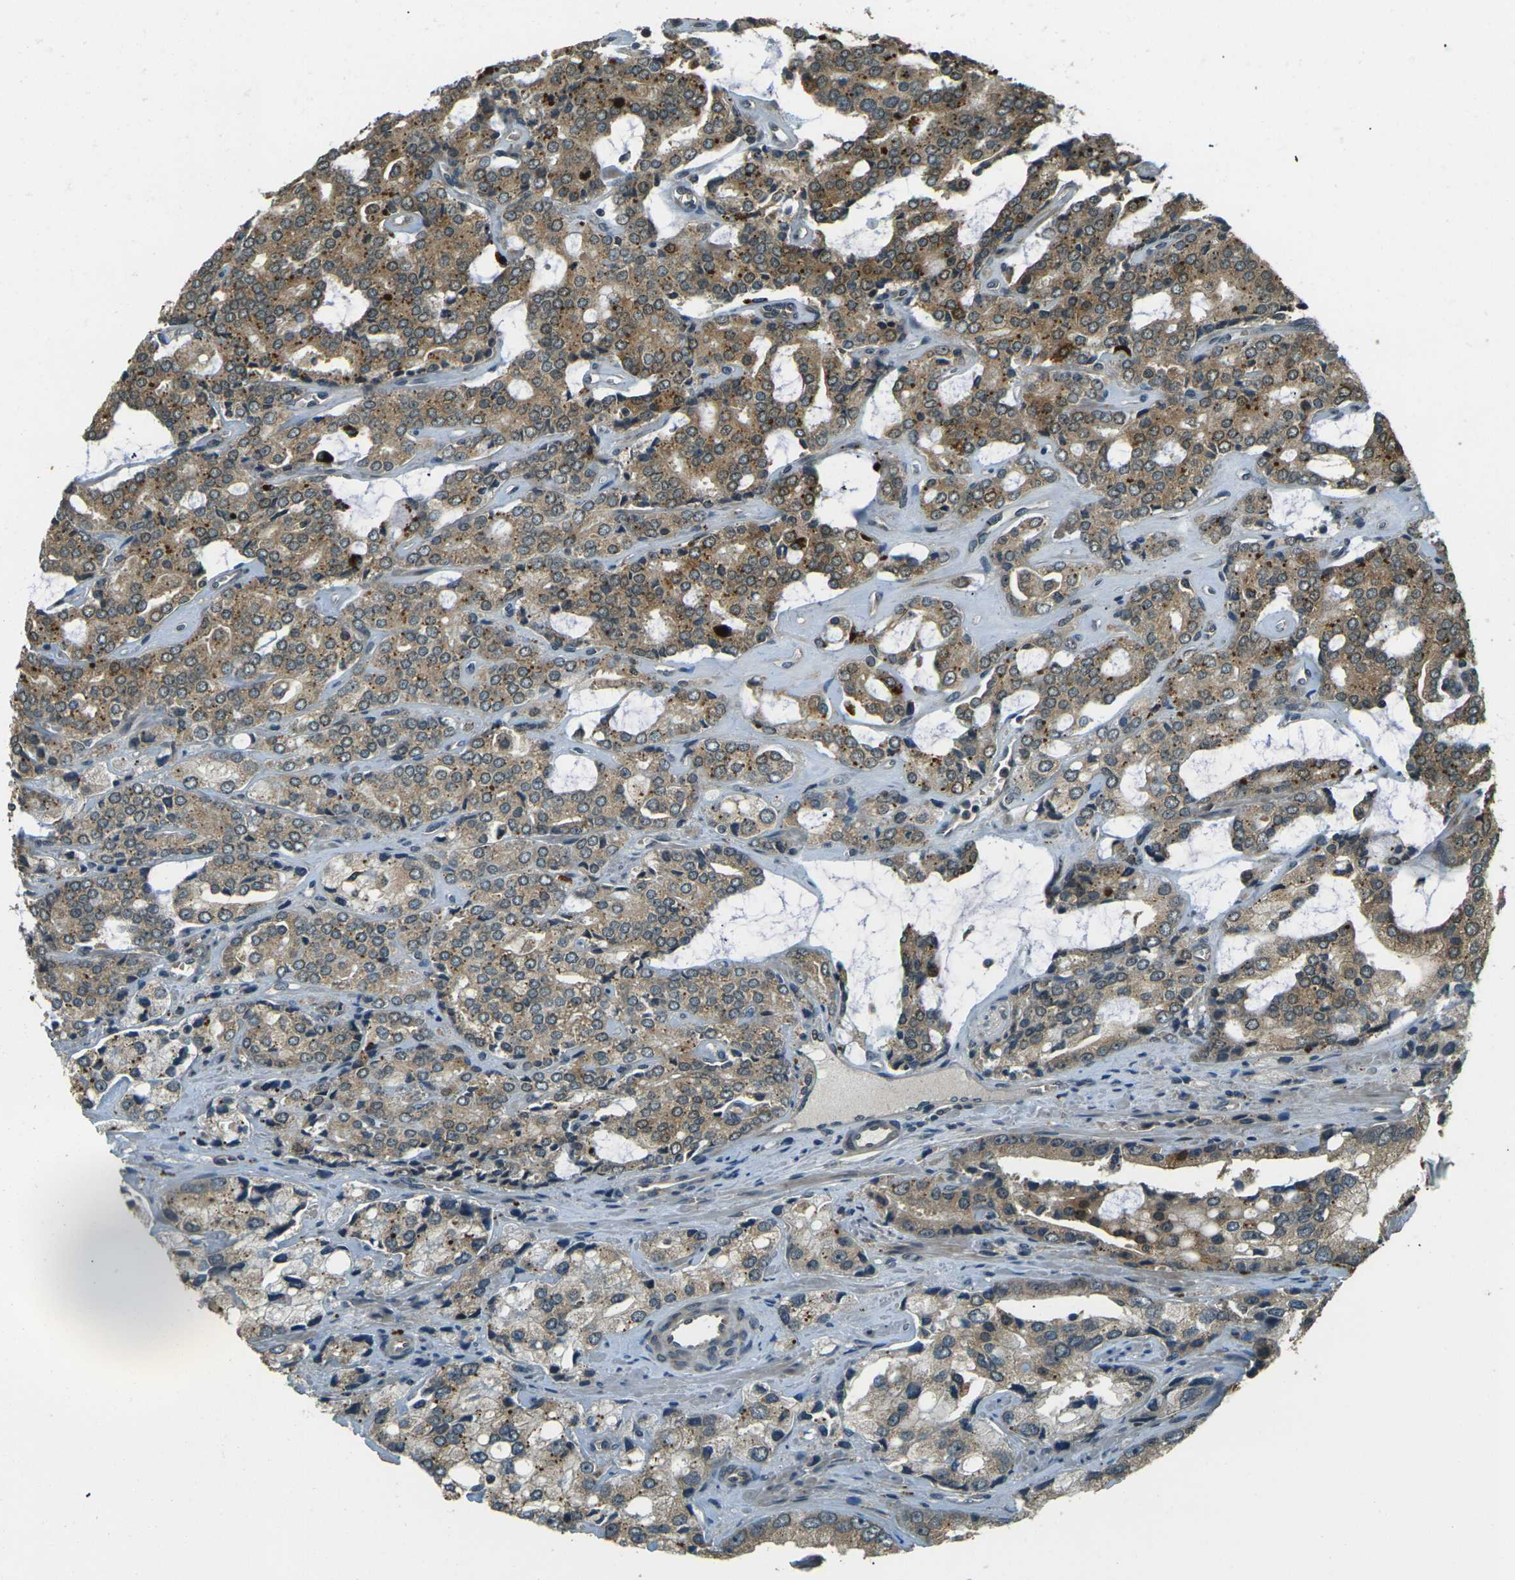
{"staining": {"intensity": "moderate", "quantity": ">75%", "location": "cytoplasmic/membranous,nuclear"}, "tissue": "prostate cancer", "cell_type": "Tumor cells", "image_type": "cancer", "snomed": [{"axis": "morphology", "description": "Adenocarcinoma, High grade"}, {"axis": "topography", "description": "Prostate"}], "caption": "Protein expression analysis of adenocarcinoma (high-grade) (prostate) shows moderate cytoplasmic/membranous and nuclear staining in approximately >75% of tumor cells. Using DAB (3,3'-diaminobenzidine) (brown) and hematoxylin (blue) stains, captured at high magnification using brightfield microscopy.", "gene": "TOR1A", "patient": {"sex": "male", "age": 67}}